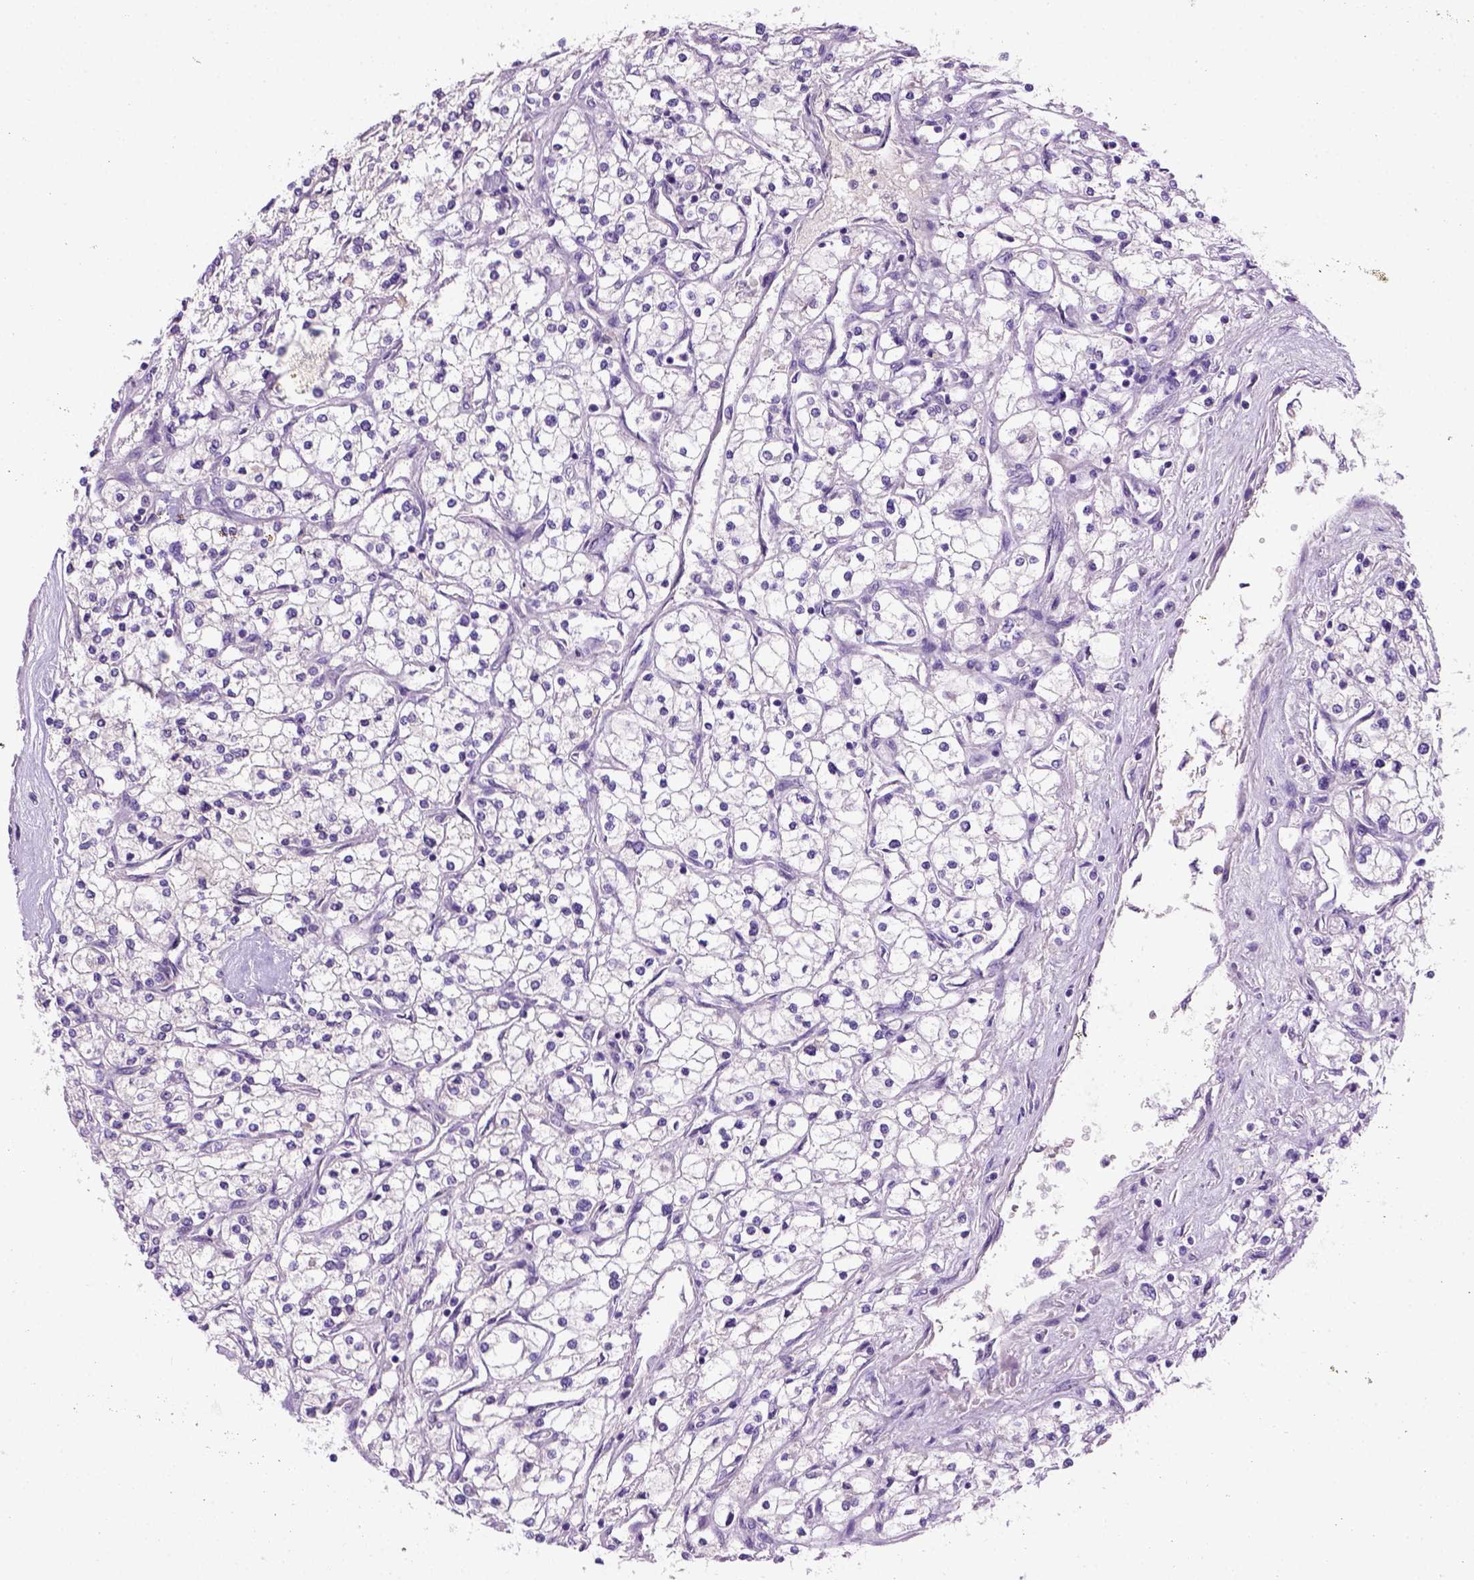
{"staining": {"intensity": "negative", "quantity": "none", "location": "none"}, "tissue": "renal cancer", "cell_type": "Tumor cells", "image_type": "cancer", "snomed": [{"axis": "morphology", "description": "Adenocarcinoma, NOS"}, {"axis": "topography", "description": "Kidney"}], "caption": "There is no significant expression in tumor cells of renal cancer (adenocarcinoma). (Stains: DAB IHC with hematoxylin counter stain, Microscopy: brightfield microscopy at high magnification).", "gene": "CDH1", "patient": {"sex": "male", "age": 80}}